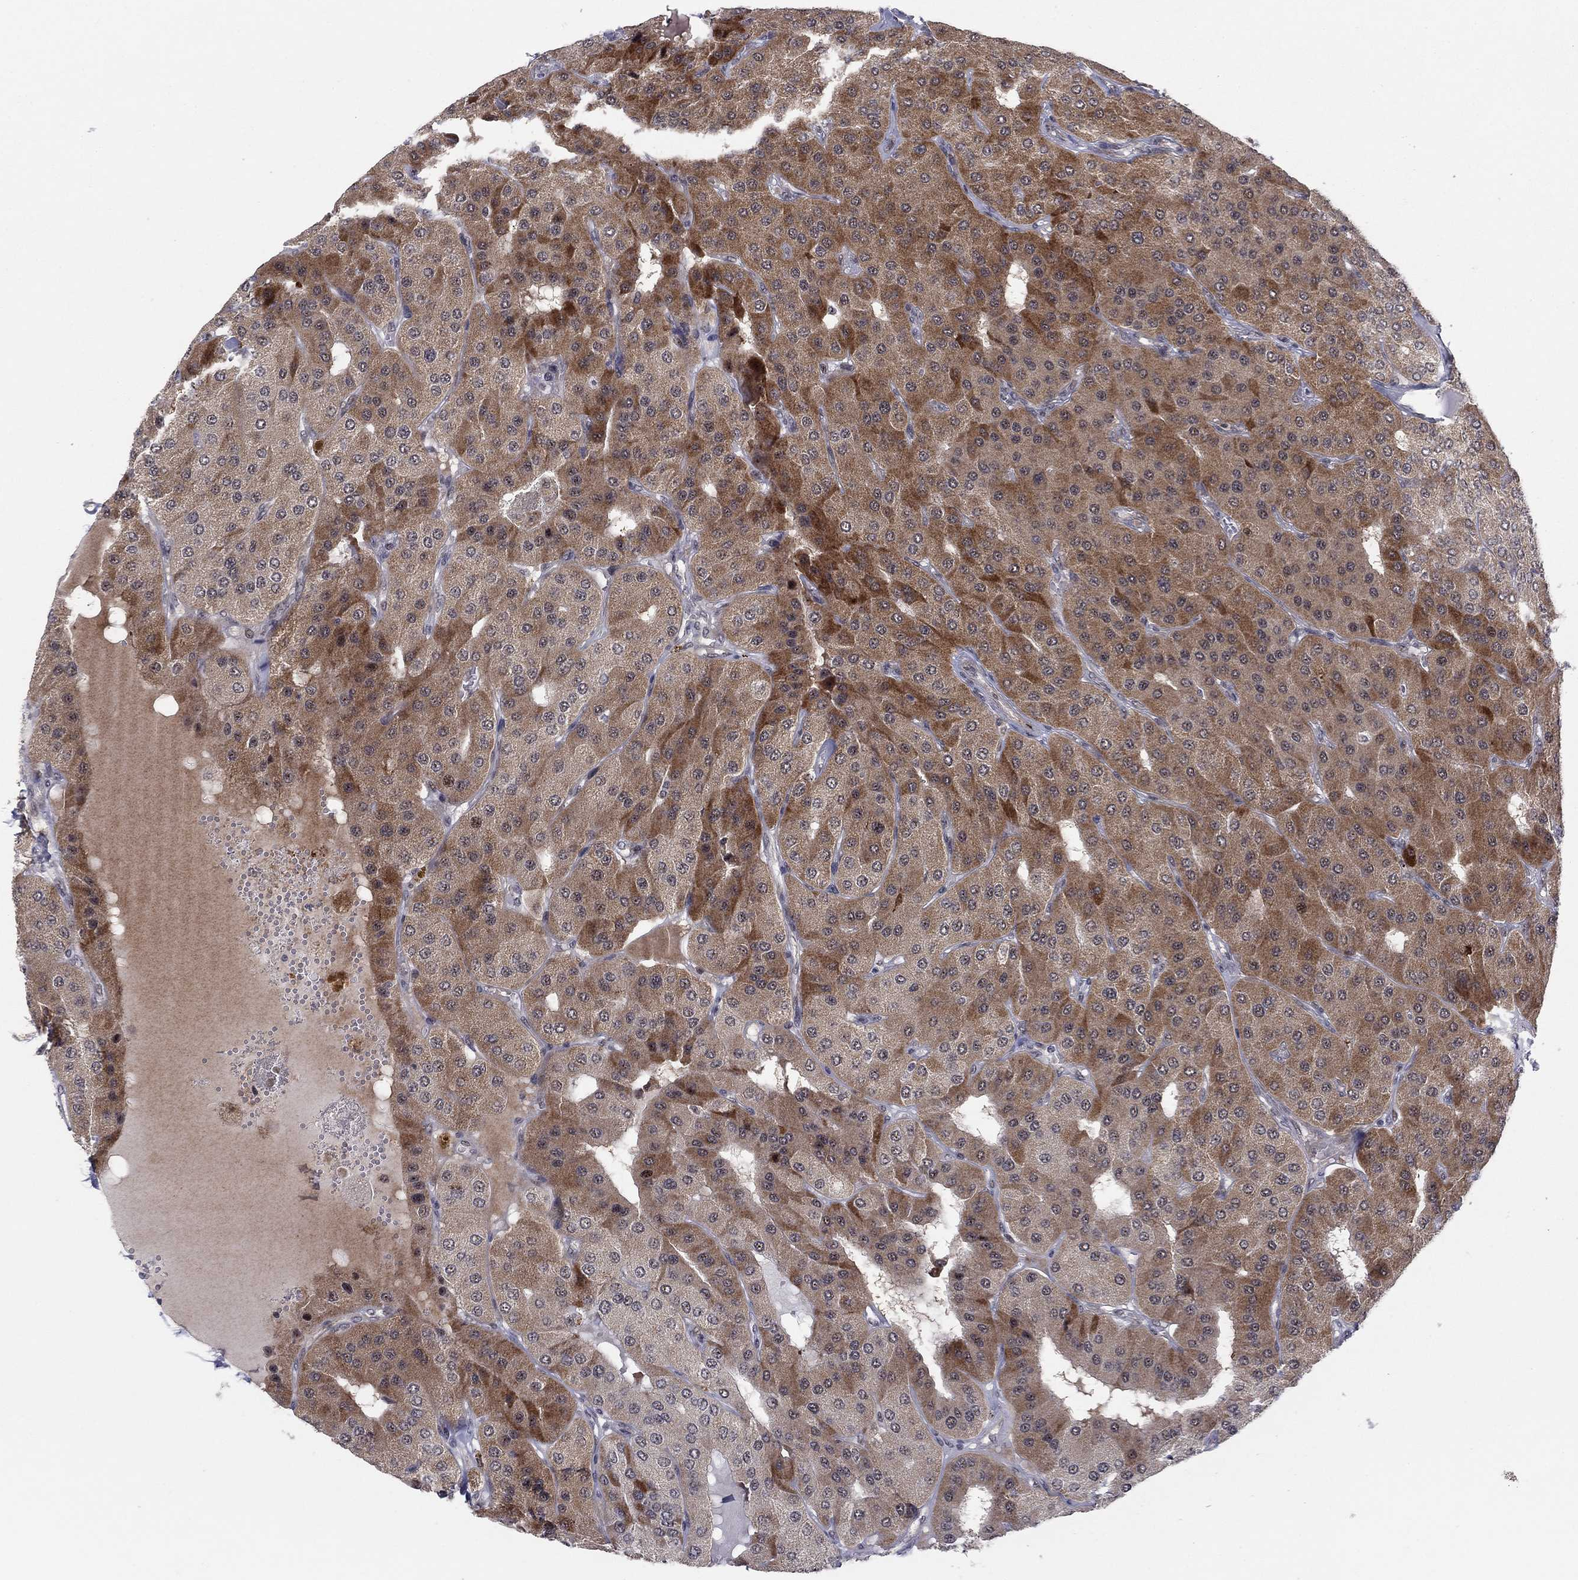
{"staining": {"intensity": "moderate", "quantity": ">75%", "location": "cytoplasmic/membranous"}, "tissue": "parathyroid gland", "cell_type": "Glandular cells", "image_type": "normal", "snomed": [{"axis": "morphology", "description": "Normal tissue, NOS"}, {"axis": "morphology", "description": "Adenoma, NOS"}, {"axis": "topography", "description": "Parathyroid gland"}], "caption": "Immunohistochemistry image of normal parathyroid gland: human parathyroid gland stained using immunohistochemistry exhibits medium levels of moderate protein expression localized specifically in the cytoplasmic/membranous of glandular cells, appearing as a cytoplasmic/membranous brown color.", "gene": "ZNF395", "patient": {"sex": "female", "age": 86}}